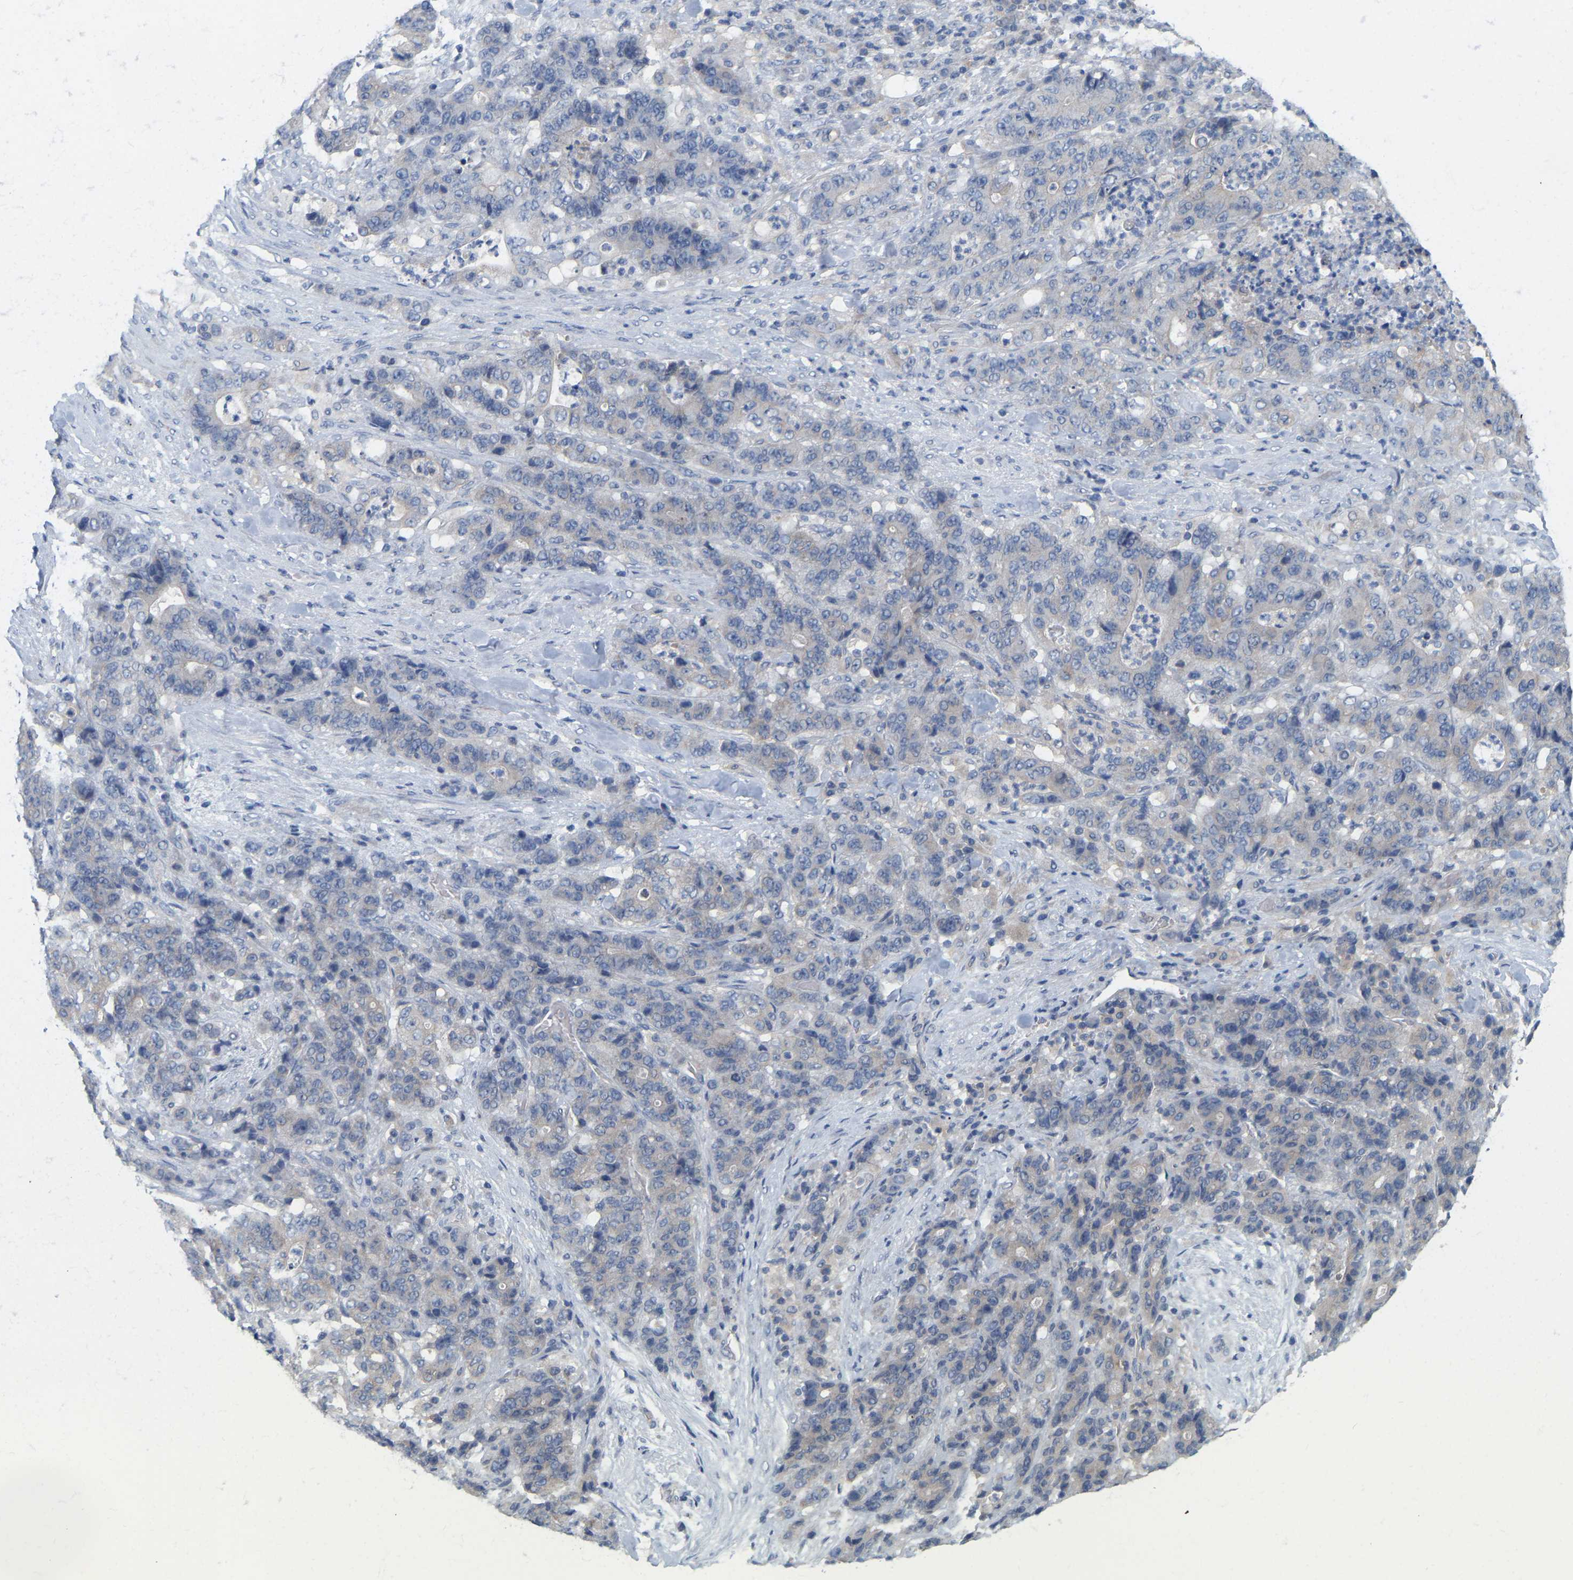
{"staining": {"intensity": "negative", "quantity": "none", "location": "none"}, "tissue": "stomach cancer", "cell_type": "Tumor cells", "image_type": "cancer", "snomed": [{"axis": "morphology", "description": "Adenocarcinoma, NOS"}, {"axis": "topography", "description": "Stomach"}], "caption": "Tumor cells are negative for protein expression in human adenocarcinoma (stomach).", "gene": "WIPI2", "patient": {"sex": "female", "age": 73}}